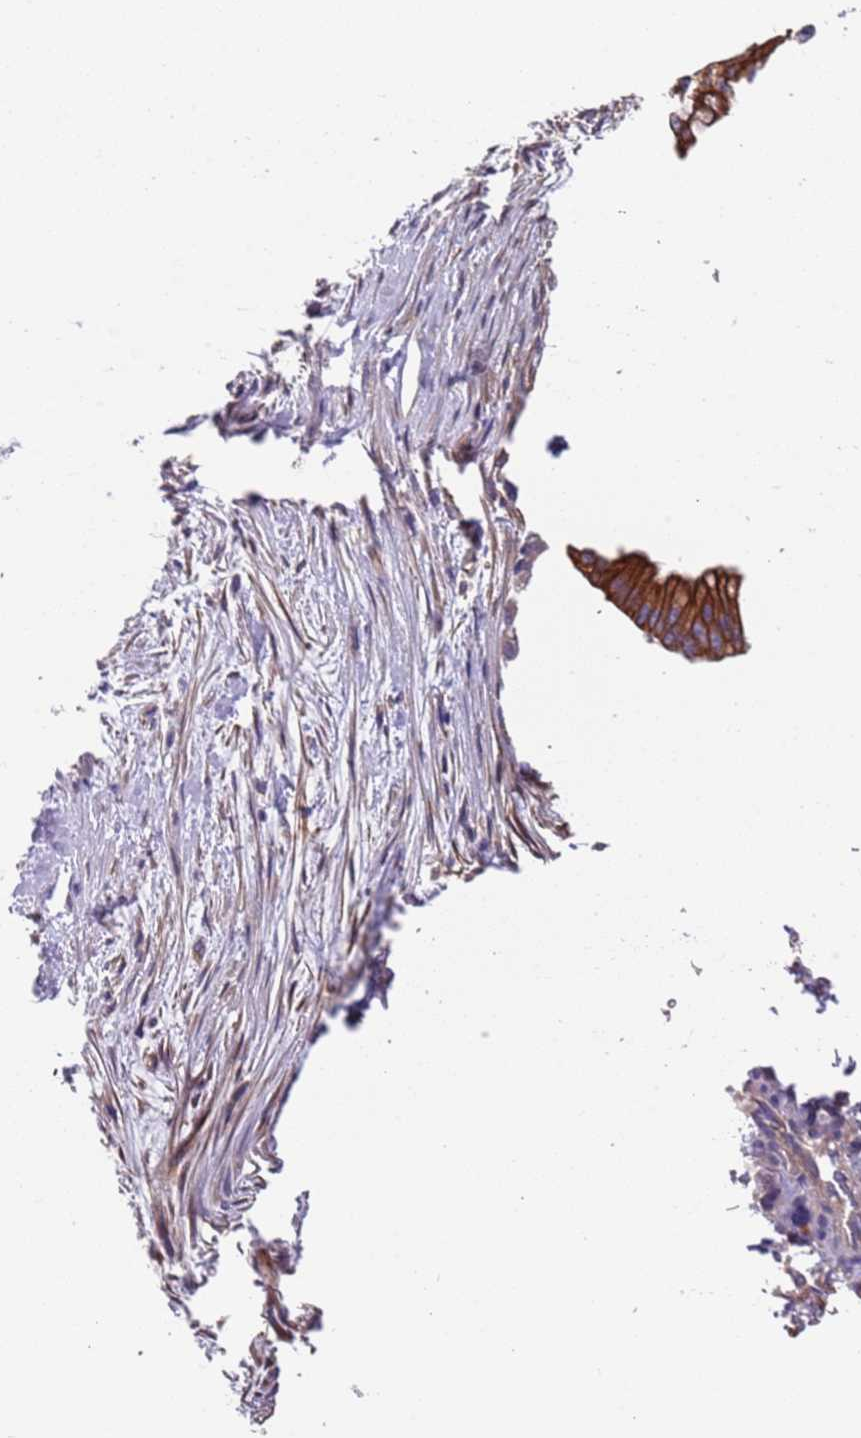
{"staining": {"intensity": "moderate", "quantity": ">75%", "location": "cytoplasmic/membranous"}, "tissue": "pancreatic cancer", "cell_type": "Tumor cells", "image_type": "cancer", "snomed": [{"axis": "morphology", "description": "Adenocarcinoma, NOS"}, {"axis": "topography", "description": "Pancreas"}], "caption": "An immunohistochemistry (IHC) image of tumor tissue is shown. Protein staining in brown shows moderate cytoplasmic/membranous positivity in pancreatic adenocarcinoma within tumor cells.", "gene": "LAMB4", "patient": {"sex": "male", "age": 46}}